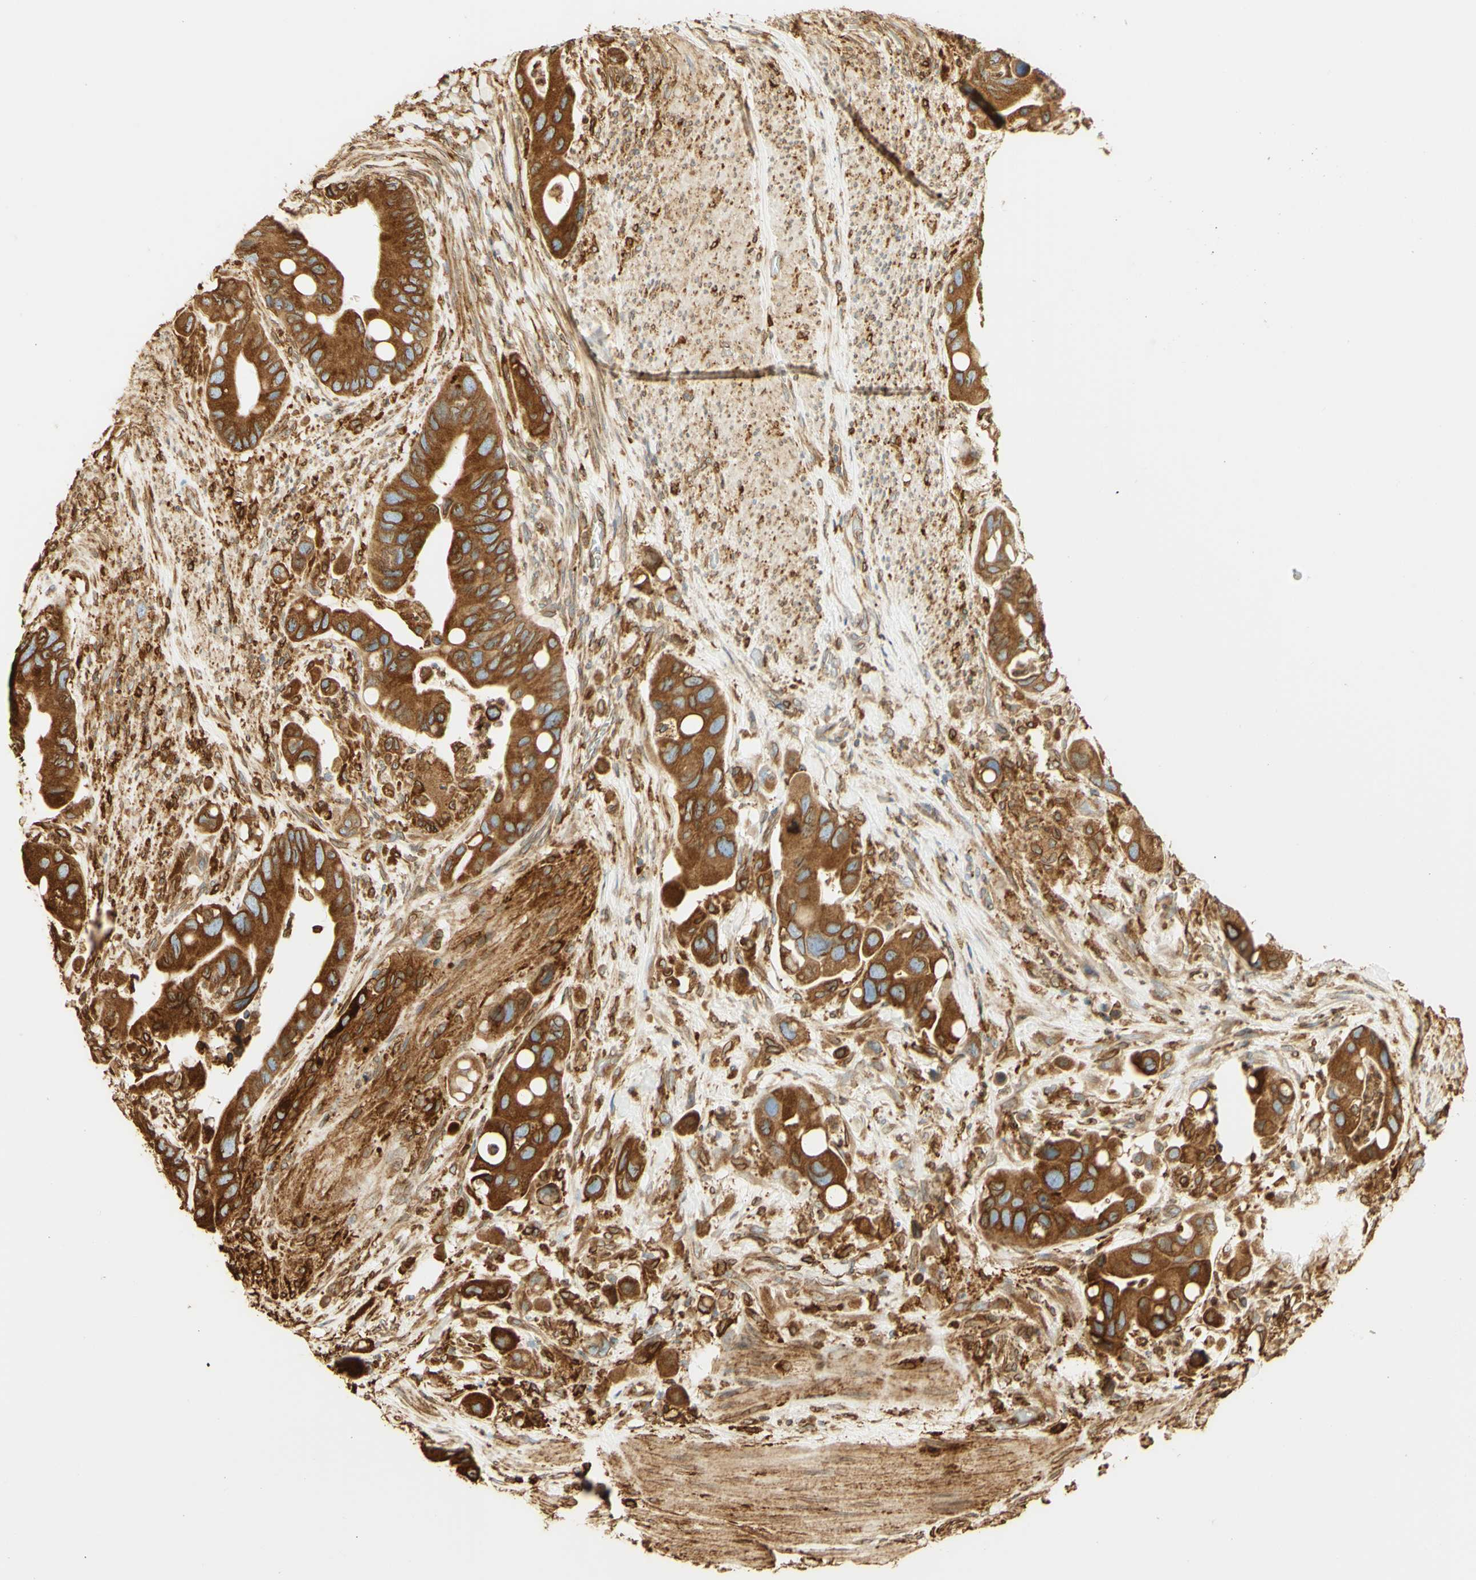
{"staining": {"intensity": "moderate", "quantity": "25%-75%", "location": "cytoplasmic/membranous"}, "tissue": "colorectal cancer", "cell_type": "Tumor cells", "image_type": "cancer", "snomed": [{"axis": "morphology", "description": "Adenocarcinoma, NOS"}, {"axis": "topography", "description": "Rectum"}], "caption": "Human colorectal cancer (adenocarcinoma) stained with a protein marker demonstrates moderate staining in tumor cells.", "gene": "CANX", "patient": {"sex": "female", "age": 57}}